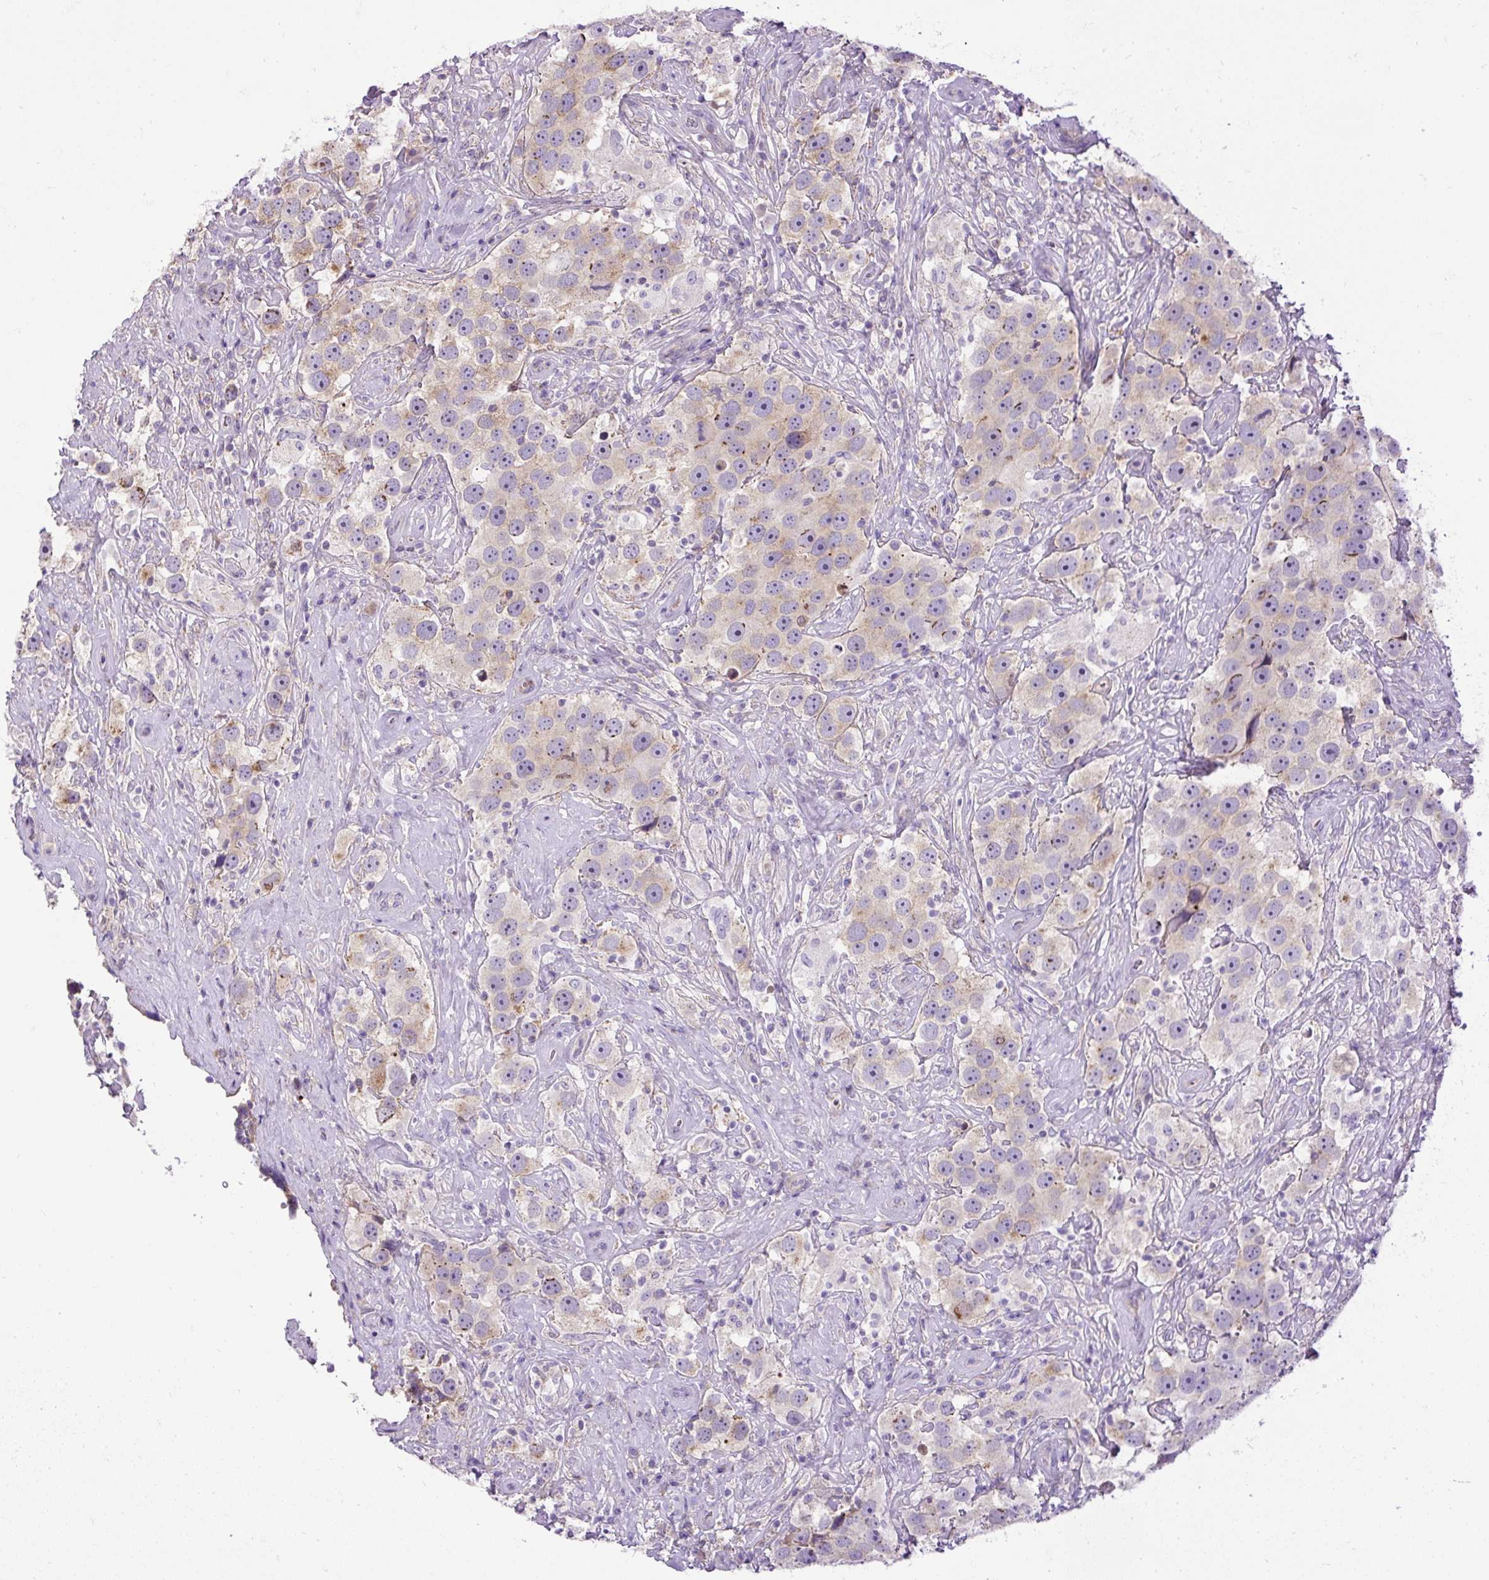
{"staining": {"intensity": "weak", "quantity": "25%-75%", "location": "cytoplasmic/membranous"}, "tissue": "testis cancer", "cell_type": "Tumor cells", "image_type": "cancer", "snomed": [{"axis": "morphology", "description": "Seminoma, NOS"}, {"axis": "topography", "description": "Testis"}], "caption": "Protein staining of testis cancer tissue demonstrates weak cytoplasmic/membranous expression in about 25%-75% of tumor cells. The staining was performed using DAB, with brown indicating positive protein expression. Nuclei are stained blue with hematoxylin.", "gene": "CFAP47", "patient": {"sex": "male", "age": 49}}